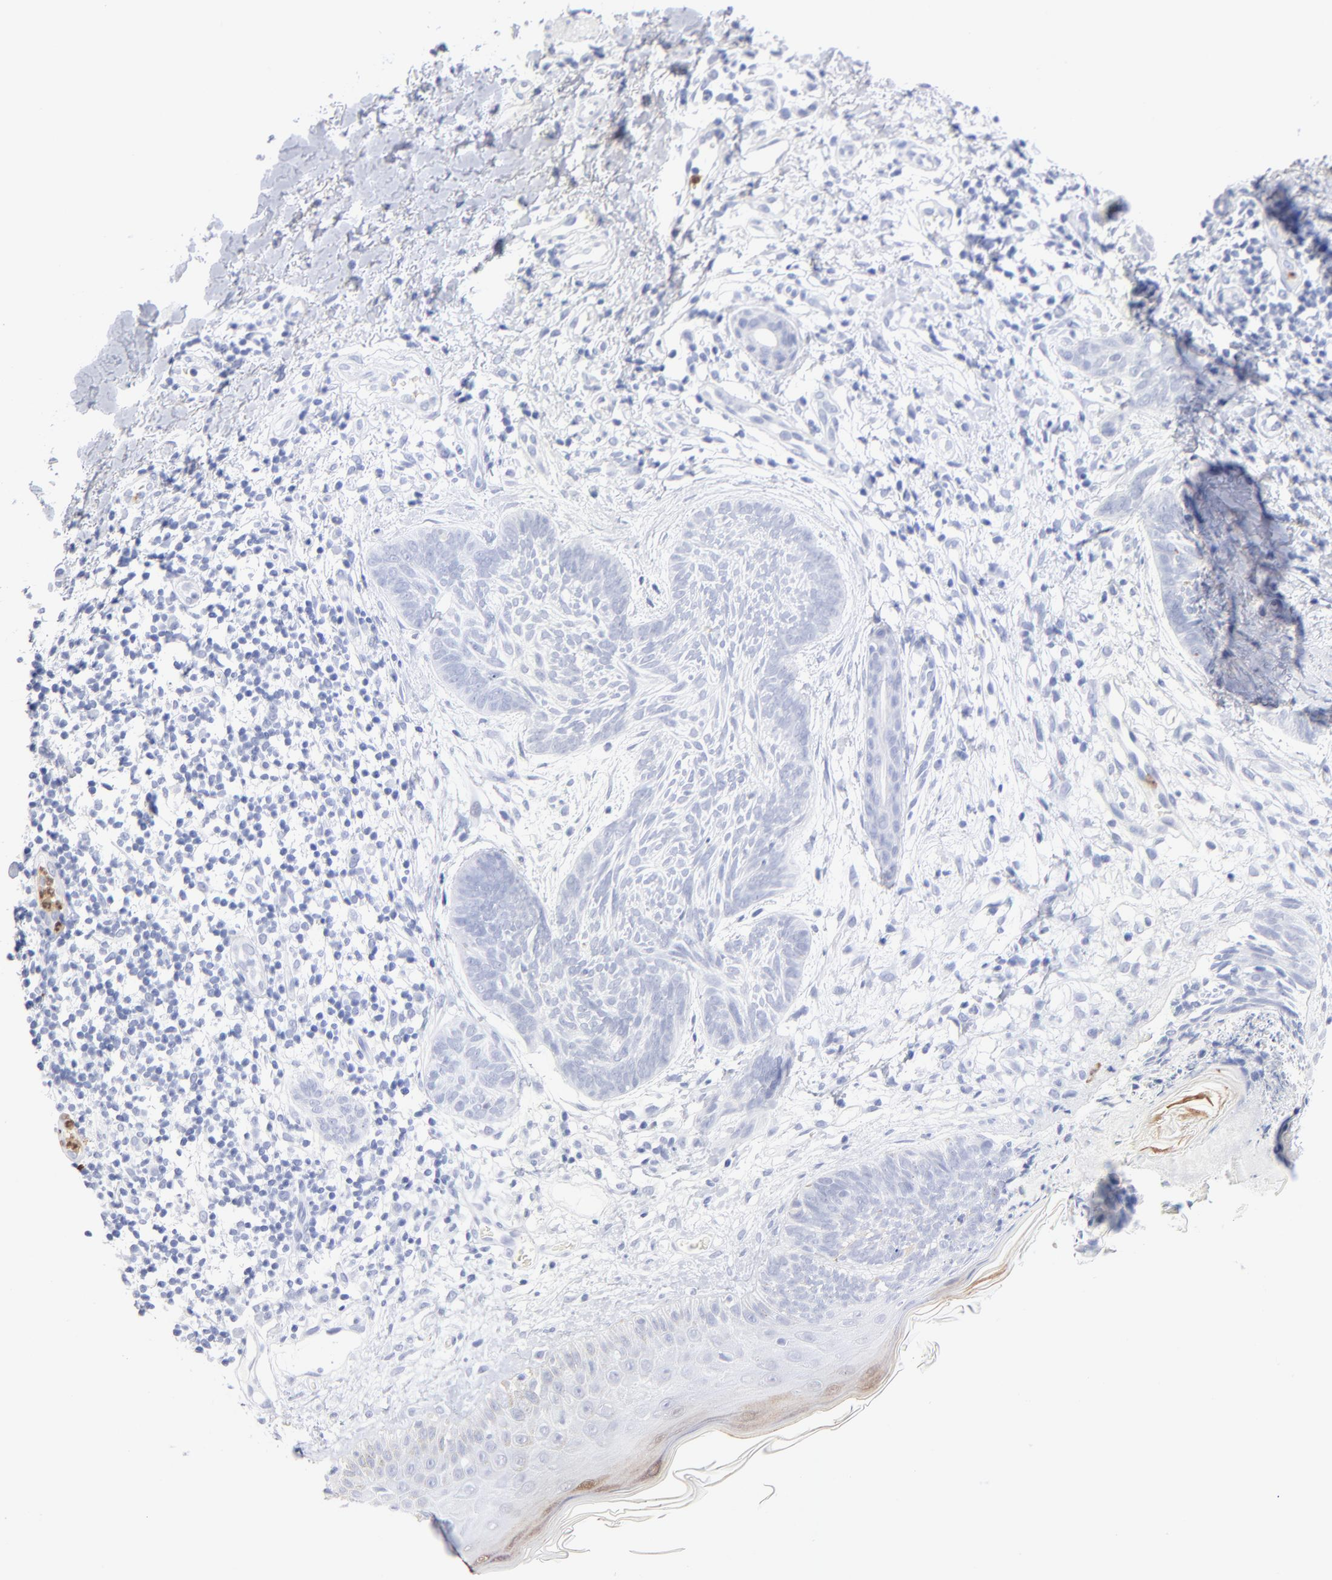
{"staining": {"intensity": "negative", "quantity": "none", "location": "none"}, "tissue": "skin cancer", "cell_type": "Tumor cells", "image_type": "cancer", "snomed": [{"axis": "morphology", "description": "Normal tissue, NOS"}, {"axis": "morphology", "description": "Basal cell carcinoma"}, {"axis": "topography", "description": "Skin"}], "caption": "Tumor cells show no significant protein staining in skin cancer (basal cell carcinoma).", "gene": "ARG1", "patient": {"sex": "male", "age": 71}}